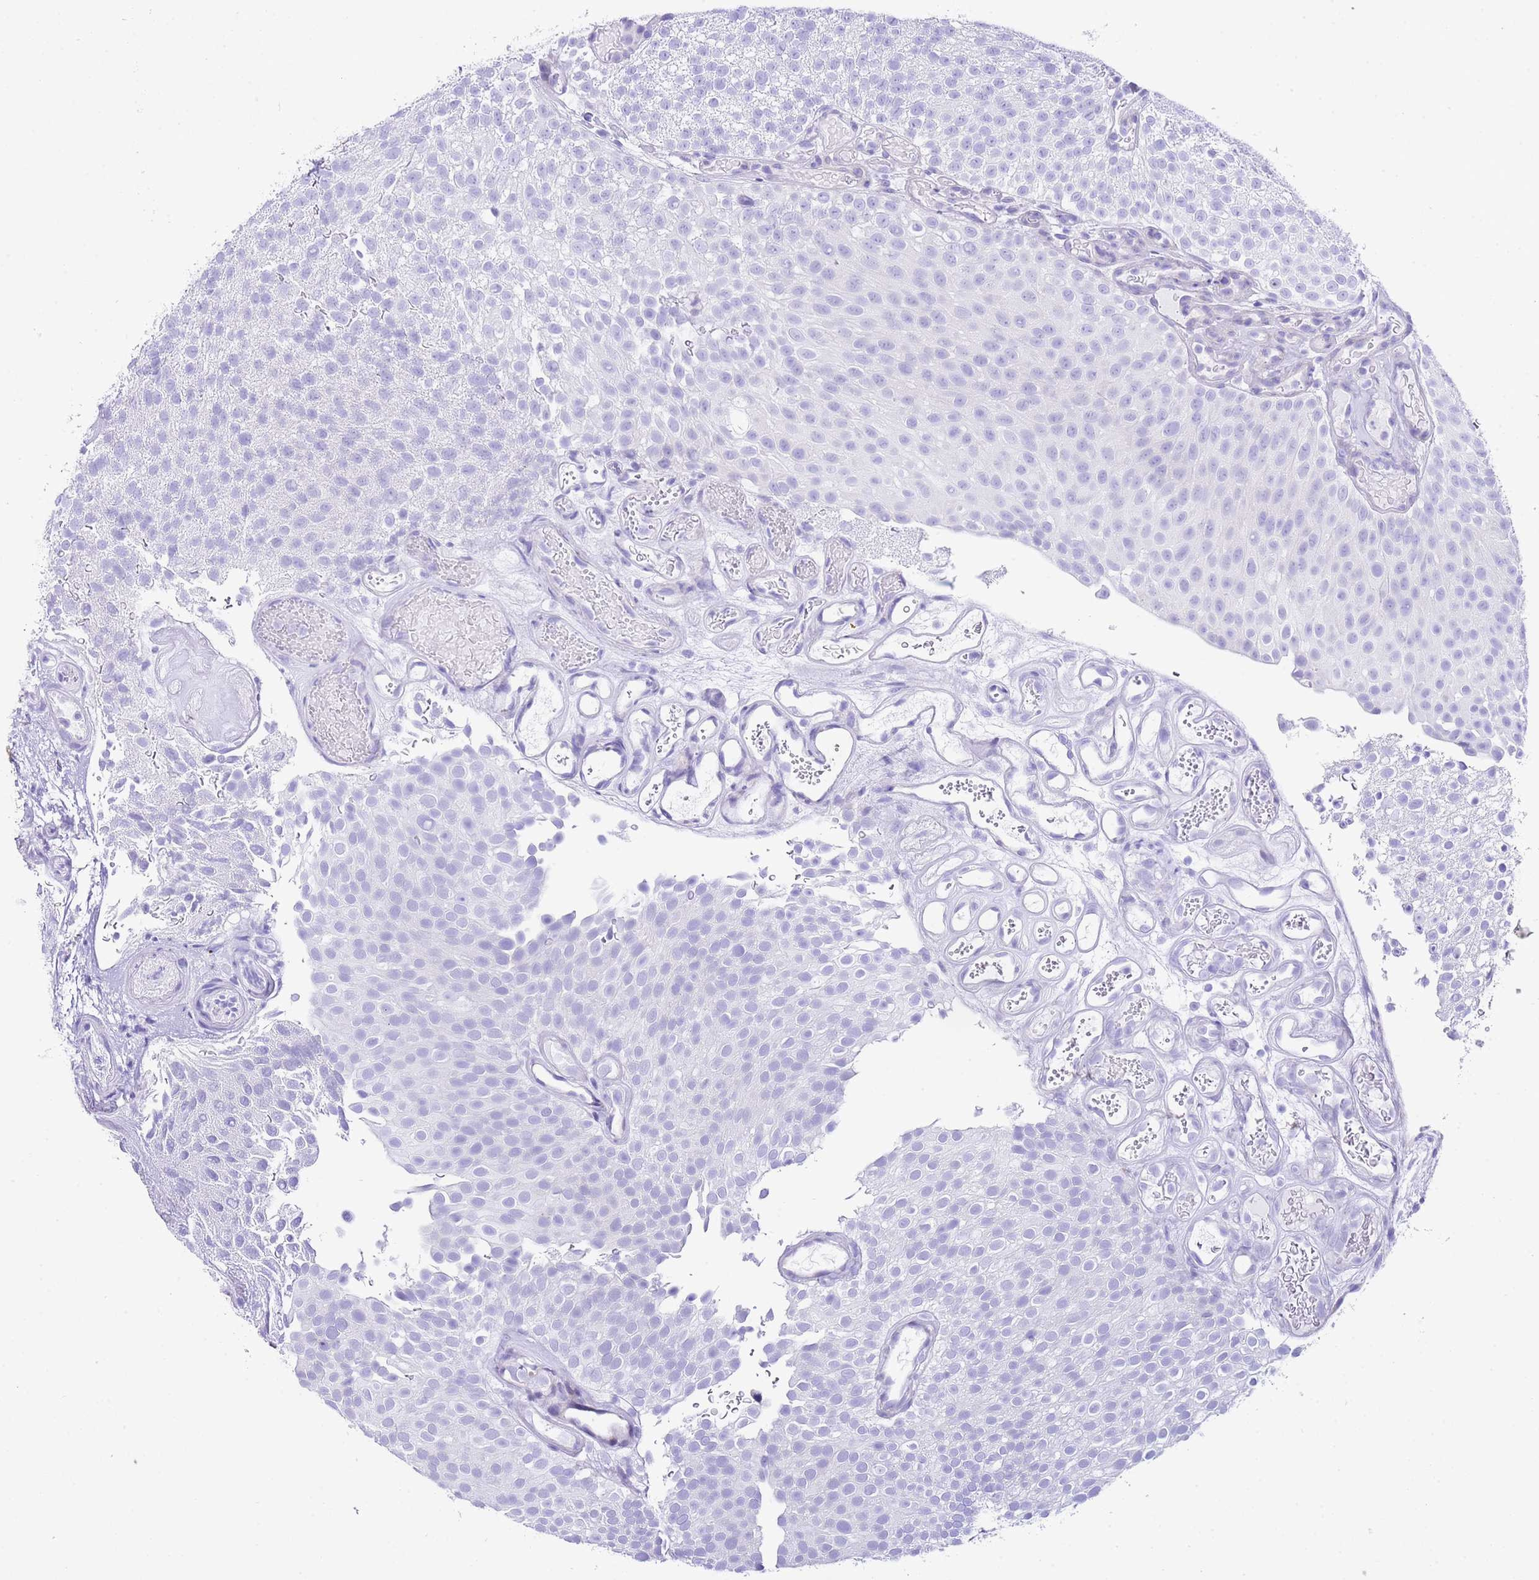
{"staining": {"intensity": "negative", "quantity": "none", "location": "none"}, "tissue": "urothelial cancer", "cell_type": "Tumor cells", "image_type": "cancer", "snomed": [{"axis": "morphology", "description": "Urothelial carcinoma, Low grade"}, {"axis": "topography", "description": "Urinary bladder"}], "caption": "Tumor cells show no significant expression in urothelial cancer.", "gene": "RPS10", "patient": {"sex": "male", "age": 78}}